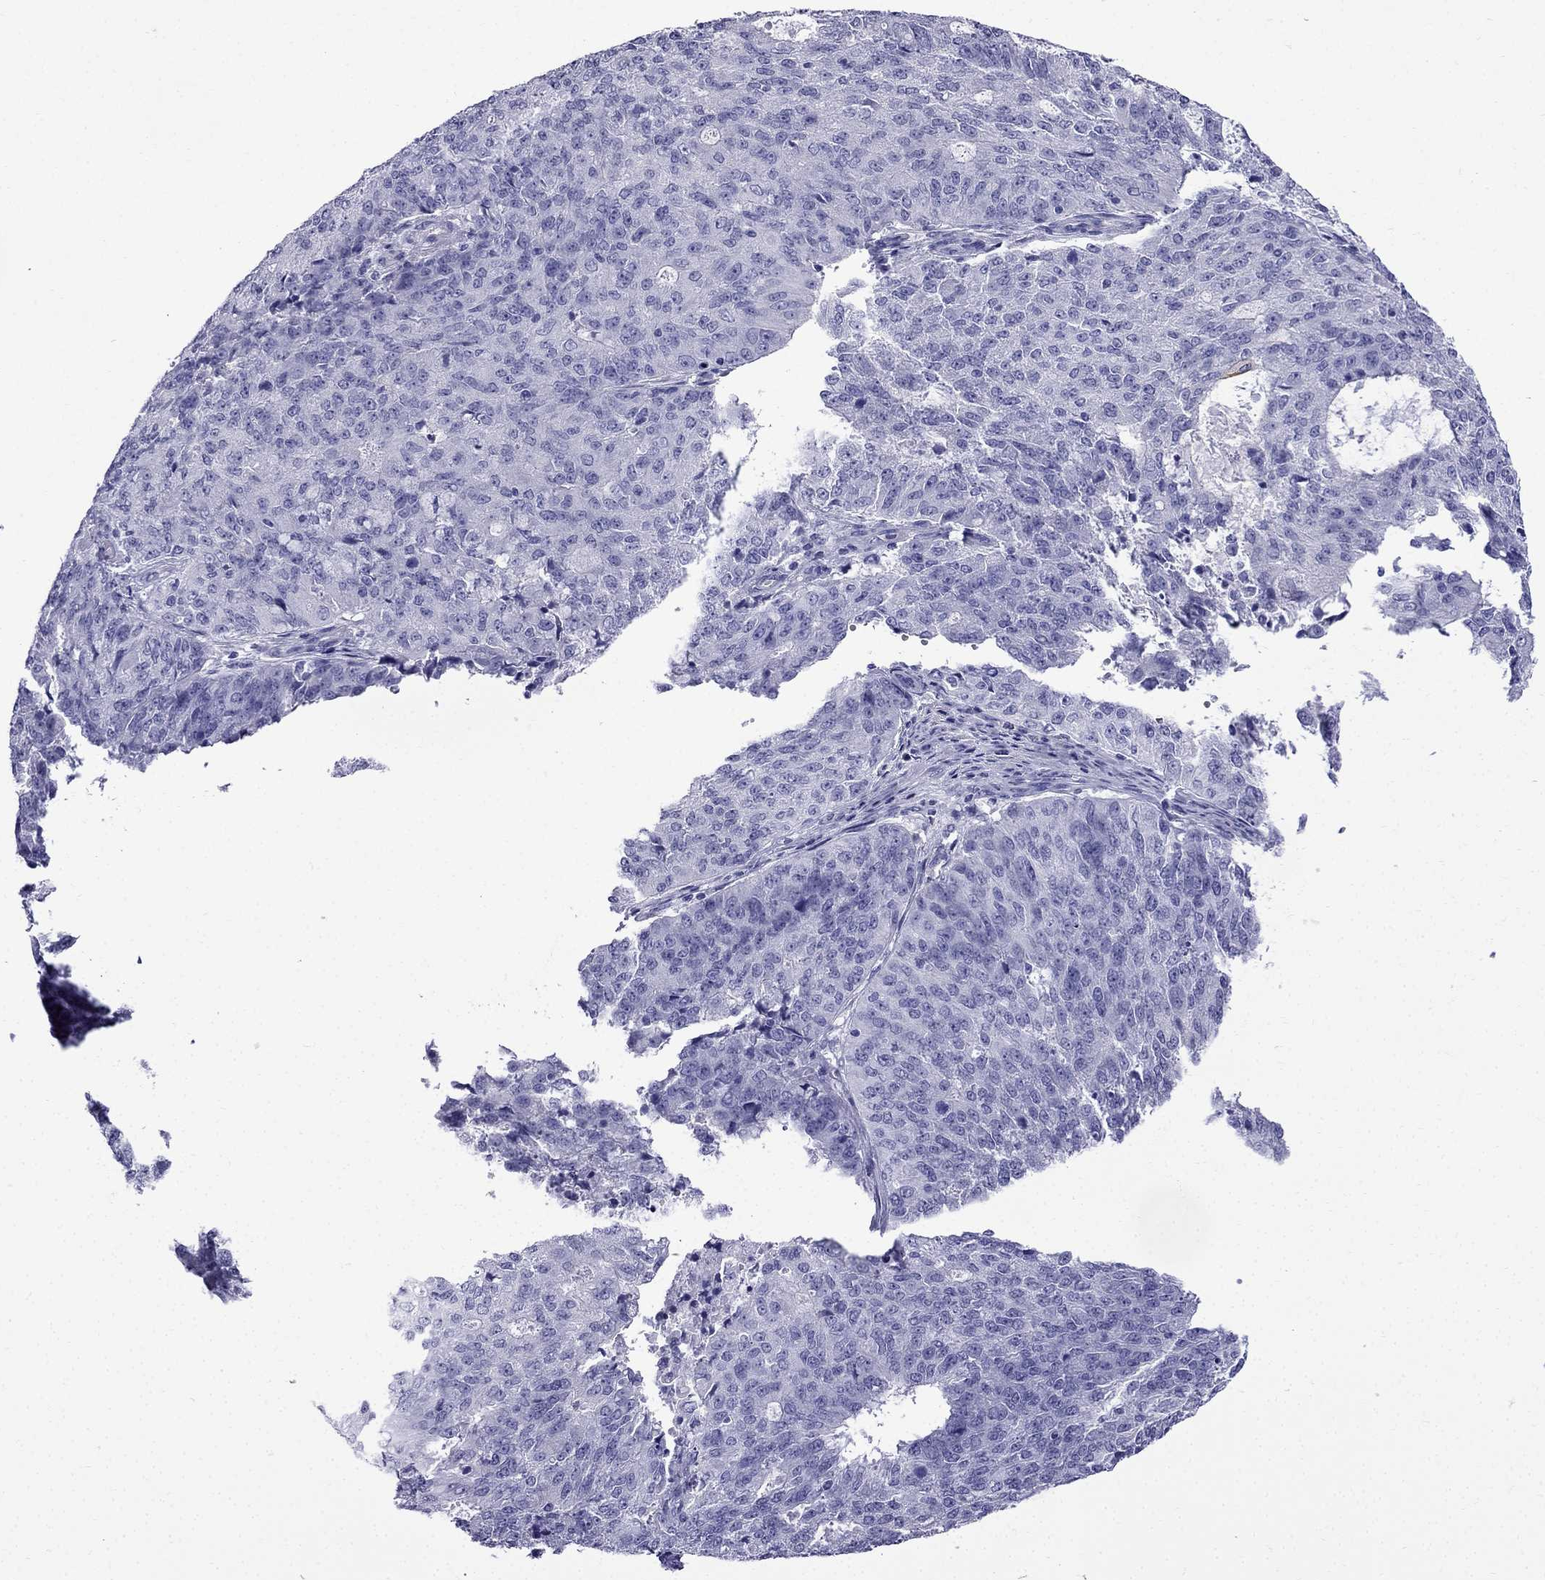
{"staining": {"intensity": "negative", "quantity": "none", "location": "none"}, "tissue": "endometrial cancer", "cell_type": "Tumor cells", "image_type": "cancer", "snomed": [{"axis": "morphology", "description": "Adenocarcinoma, NOS"}, {"axis": "topography", "description": "Endometrium"}], "caption": "Immunohistochemical staining of human endometrial adenocarcinoma exhibits no significant positivity in tumor cells. (DAB immunohistochemistry with hematoxylin counter stain).", "gene": "ERC2", "patient": {"sex": "female", "age": 82}}